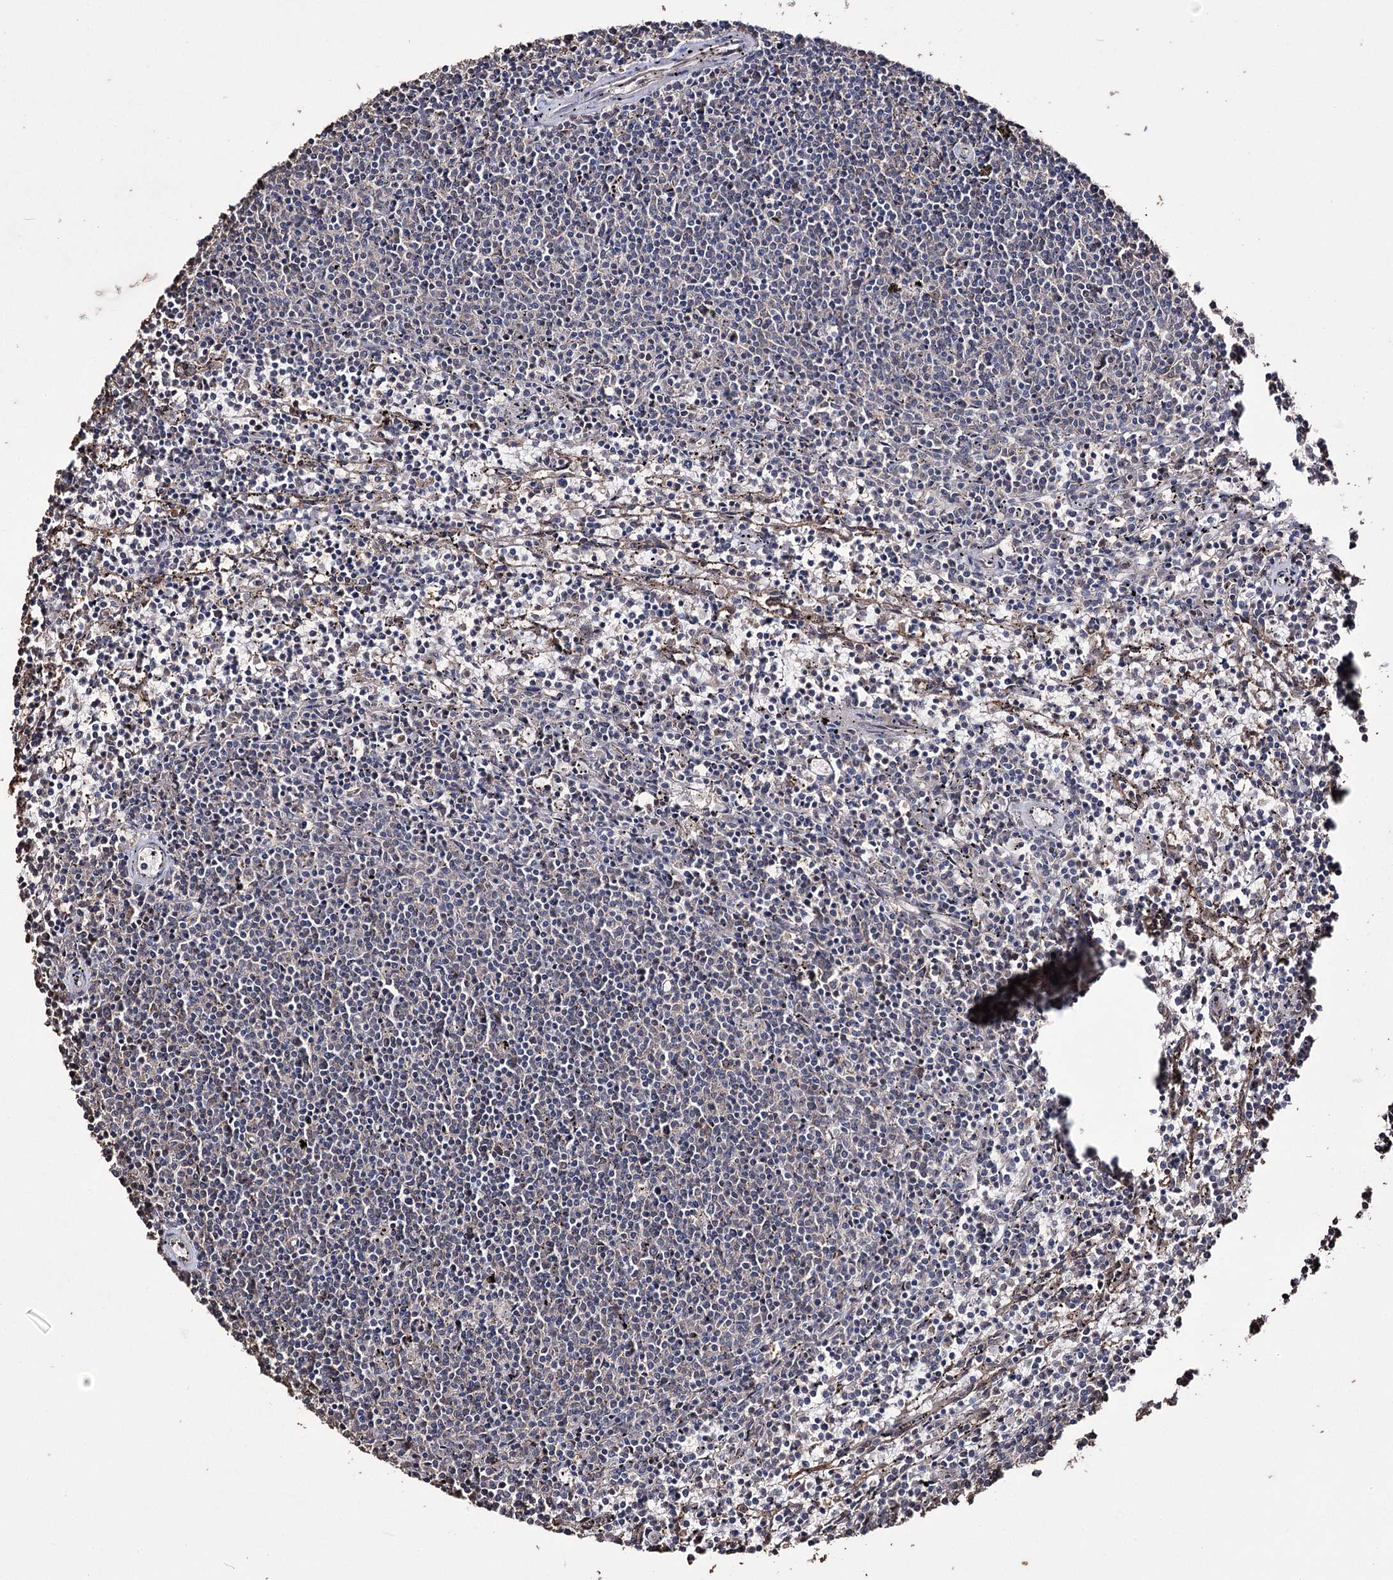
{"staining": {"intensity": "negative", "quantity": "none", "location": "none"}, "tissue": "lymphoma", "cell_type": "Tumor cells", "image_type": "cancer", "snomed": [{"axis": "morphology", "description": "Malignant lymphoma, non-Hodgkin's type, Low grade"}, {"axis": "topography", "description": "Spleen"}], "caption": "IHC micrograph of human lymphoma stained for a protein (brown), which reveals no staining in tumor cells.", "gene": "ZNF662", "patient": {"sex": "female", "age": 50}}